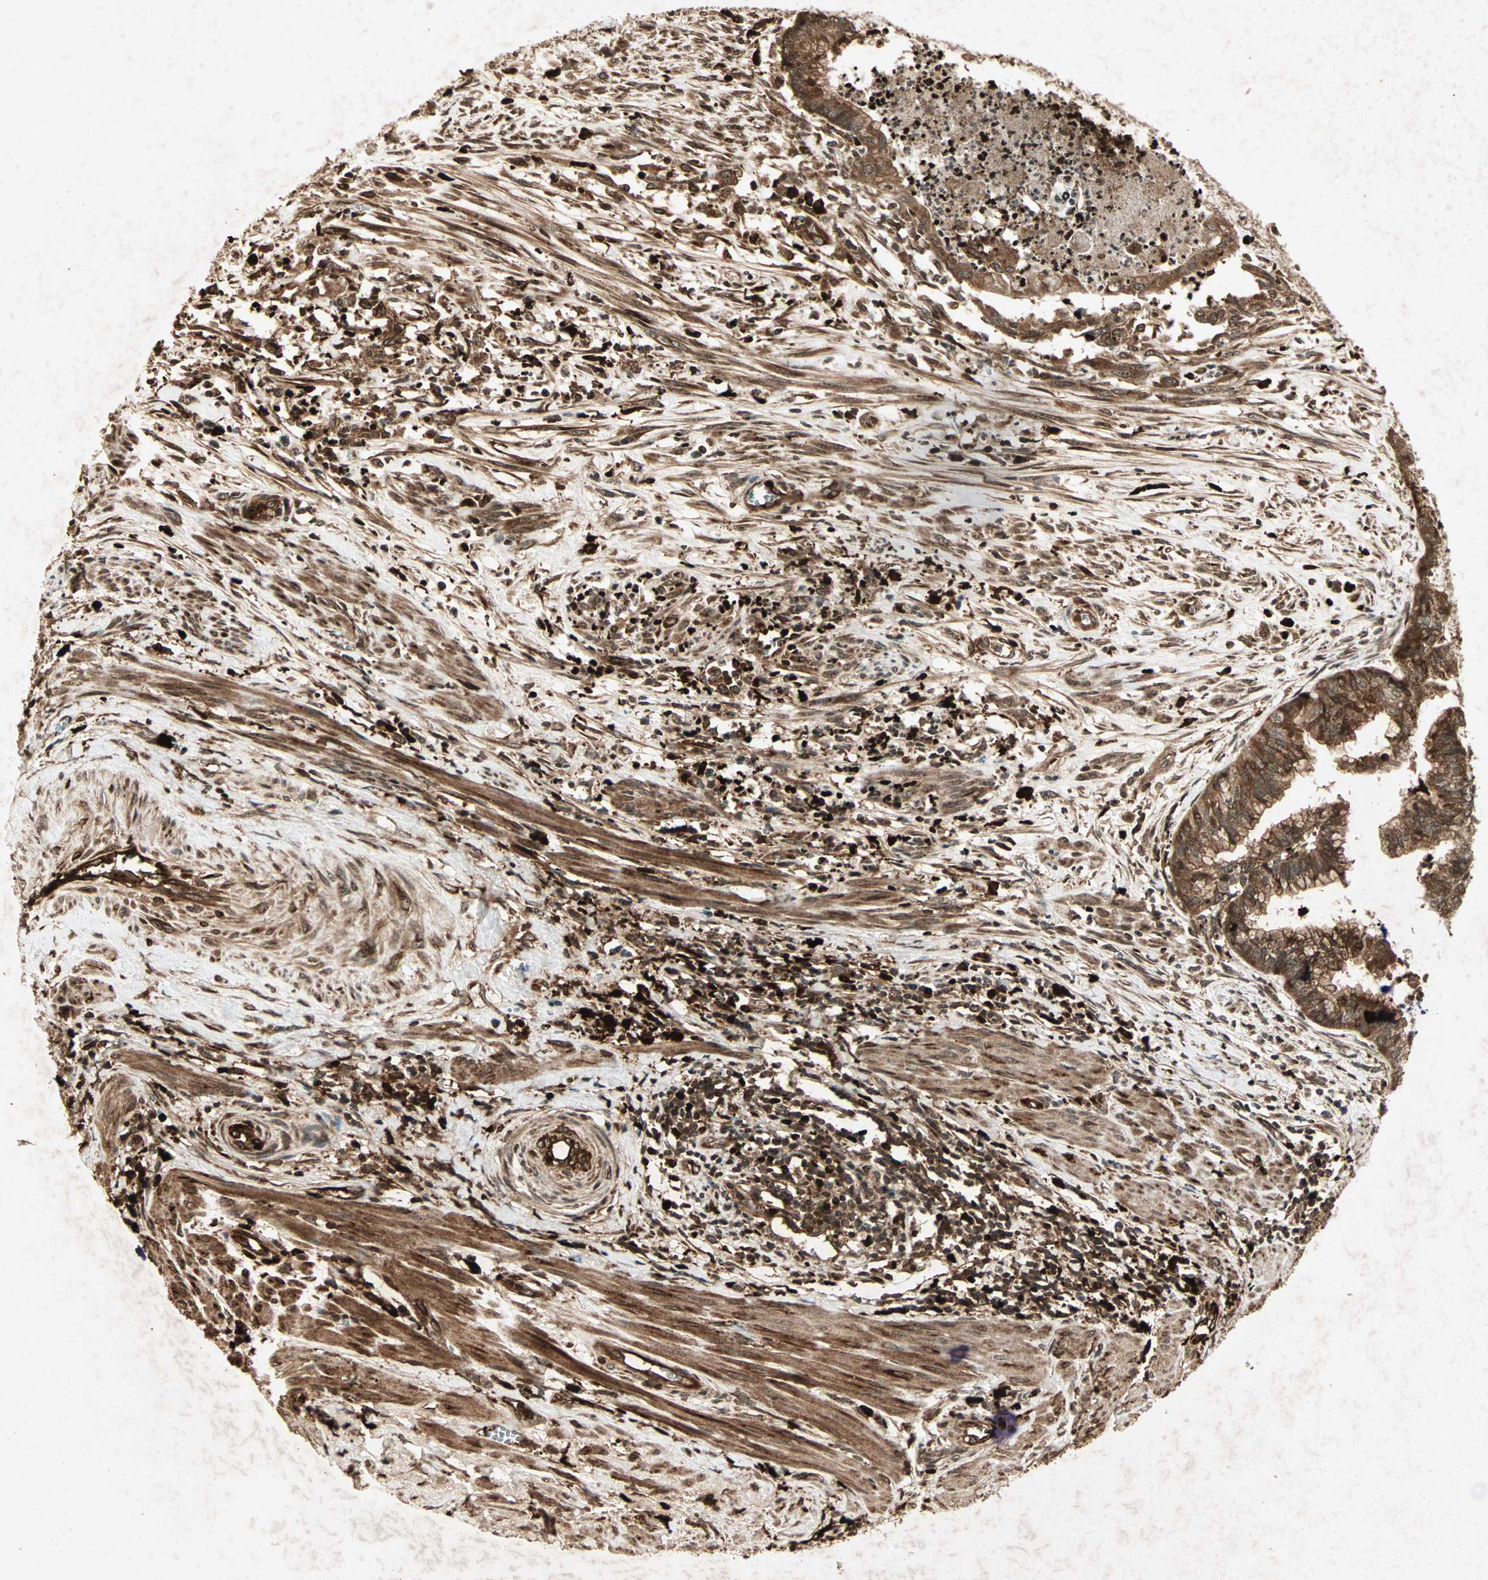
{"staining": {"intensity": "strong", "quantity": ">75%", "location": "cytoplasmic/membranous"}, "tissue": "endometrial cancer", "cell_type": "Tumor cells", "image_type": "cancer", "snomed": [{"axis": "morphology", "description": "Necrosis, NOS"}, {"axis": "morphology", "description": "Adenocarcinoma, NOS"}, {"axis": "topography", "description": "Endometrium"}], "caption": "IHC staining of endometrial adenocarcinoma, which exhibits high levels of strong cytoplasmic/membranous staining in approximately >75% of tumor cells indicating strong cytoplasmic/membranous protein positivity. The staining was performed using DAB (3,3'-diaminobenzidine) (brown) for protein detection and nuclei were counterstained in hematoxylin (blue).", "gene": "RFFL", "patient": {"sex": "female", "age": 79}}